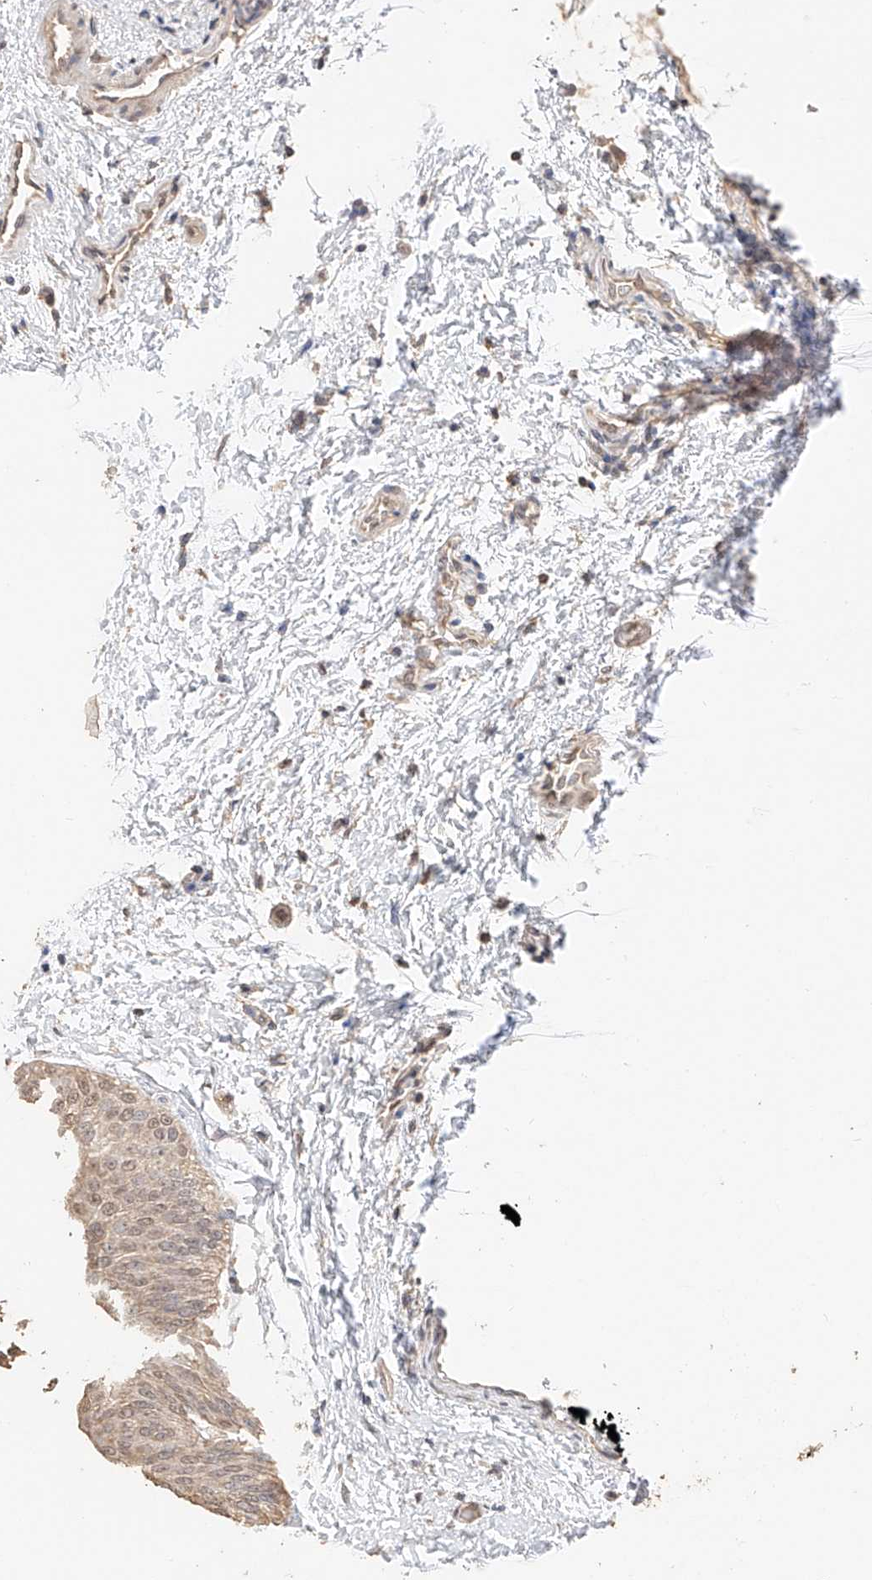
{"staining": {"intensity": "weak", "quantity": ">75%", "location": "cytoplasmic/membranous,nuclear"}, "tissue": "urothelial cancer", "cell_type": "Tumor cells", "image_type": "cancer", "snomed": [{"axis": "morphology", "description": "Urothelial carcinoma, Low grade"}, {"axis": "topography", "description": "Urinary bladder"}], "caption": "Weak cytoplasmic/membranous and nuclear staining is appreciated in approximately >75% of tumor cells in urothelial cancer.", "gene": "IL22RA2", "patient": {"sex": "female", "age": 60}}